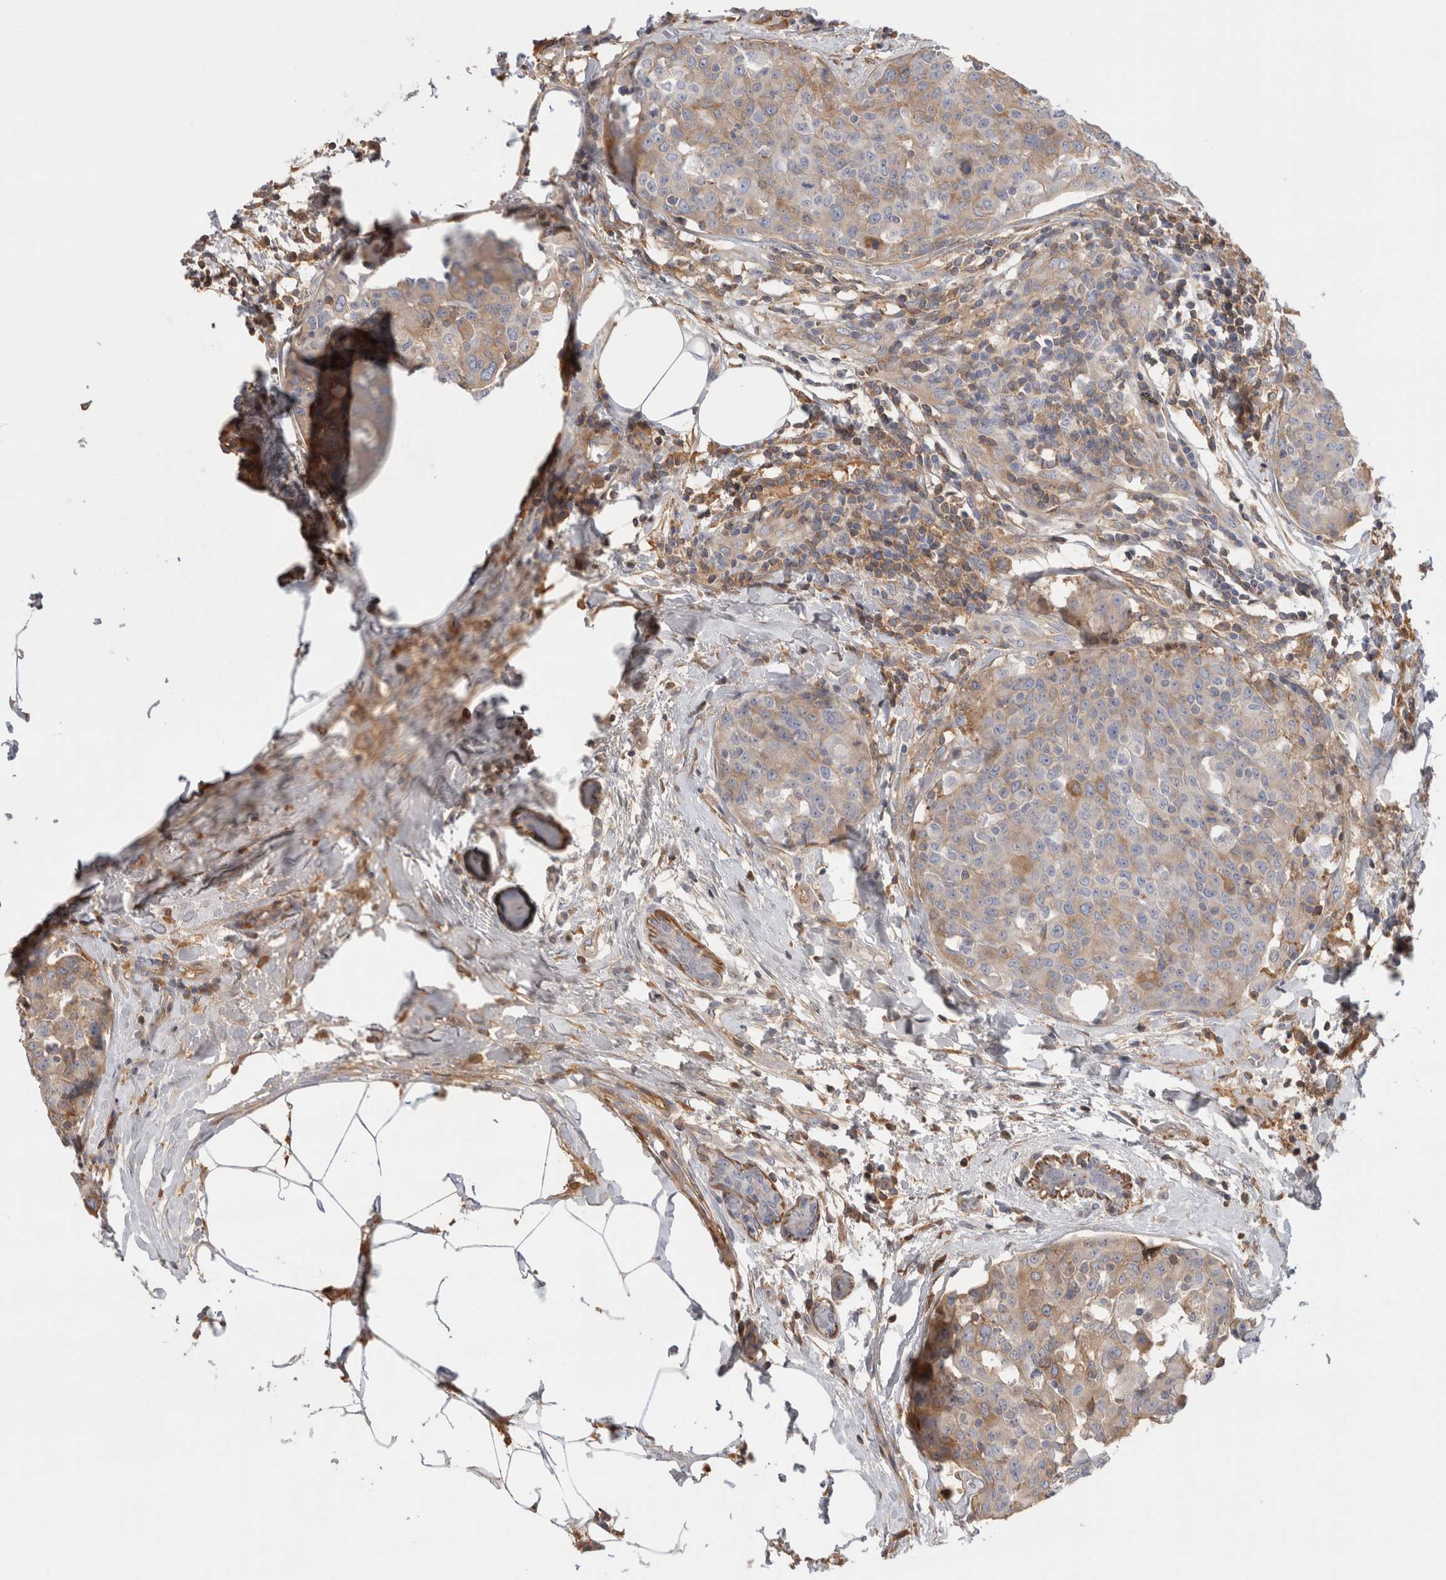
{"staining": {"intensity": "weak", "quantity": "25%-75%", "location": "cytoplasmic/membranous"}, "tissue": "breast cancer", "cell_type": "Tumor cells", "image_type": "cancer", "snomed": [{"axis": "morphology", "description": "Normal tissue, NOS"}, {"axis": "morphology", "description": "Duct carcinoma"}, {"axis": "topography", "description": "Breast"}], "caption": "Tumor cells exhibit low levels of weak cytoplasmic/membranous positivity in approximately 25%-75% of cells in breast intraductal carcinoma. (brown staining indicates protein expression, while blue staining denotes nuclei).", "gene": "CFI", "patient": {"sex": "female", "age": 37}}